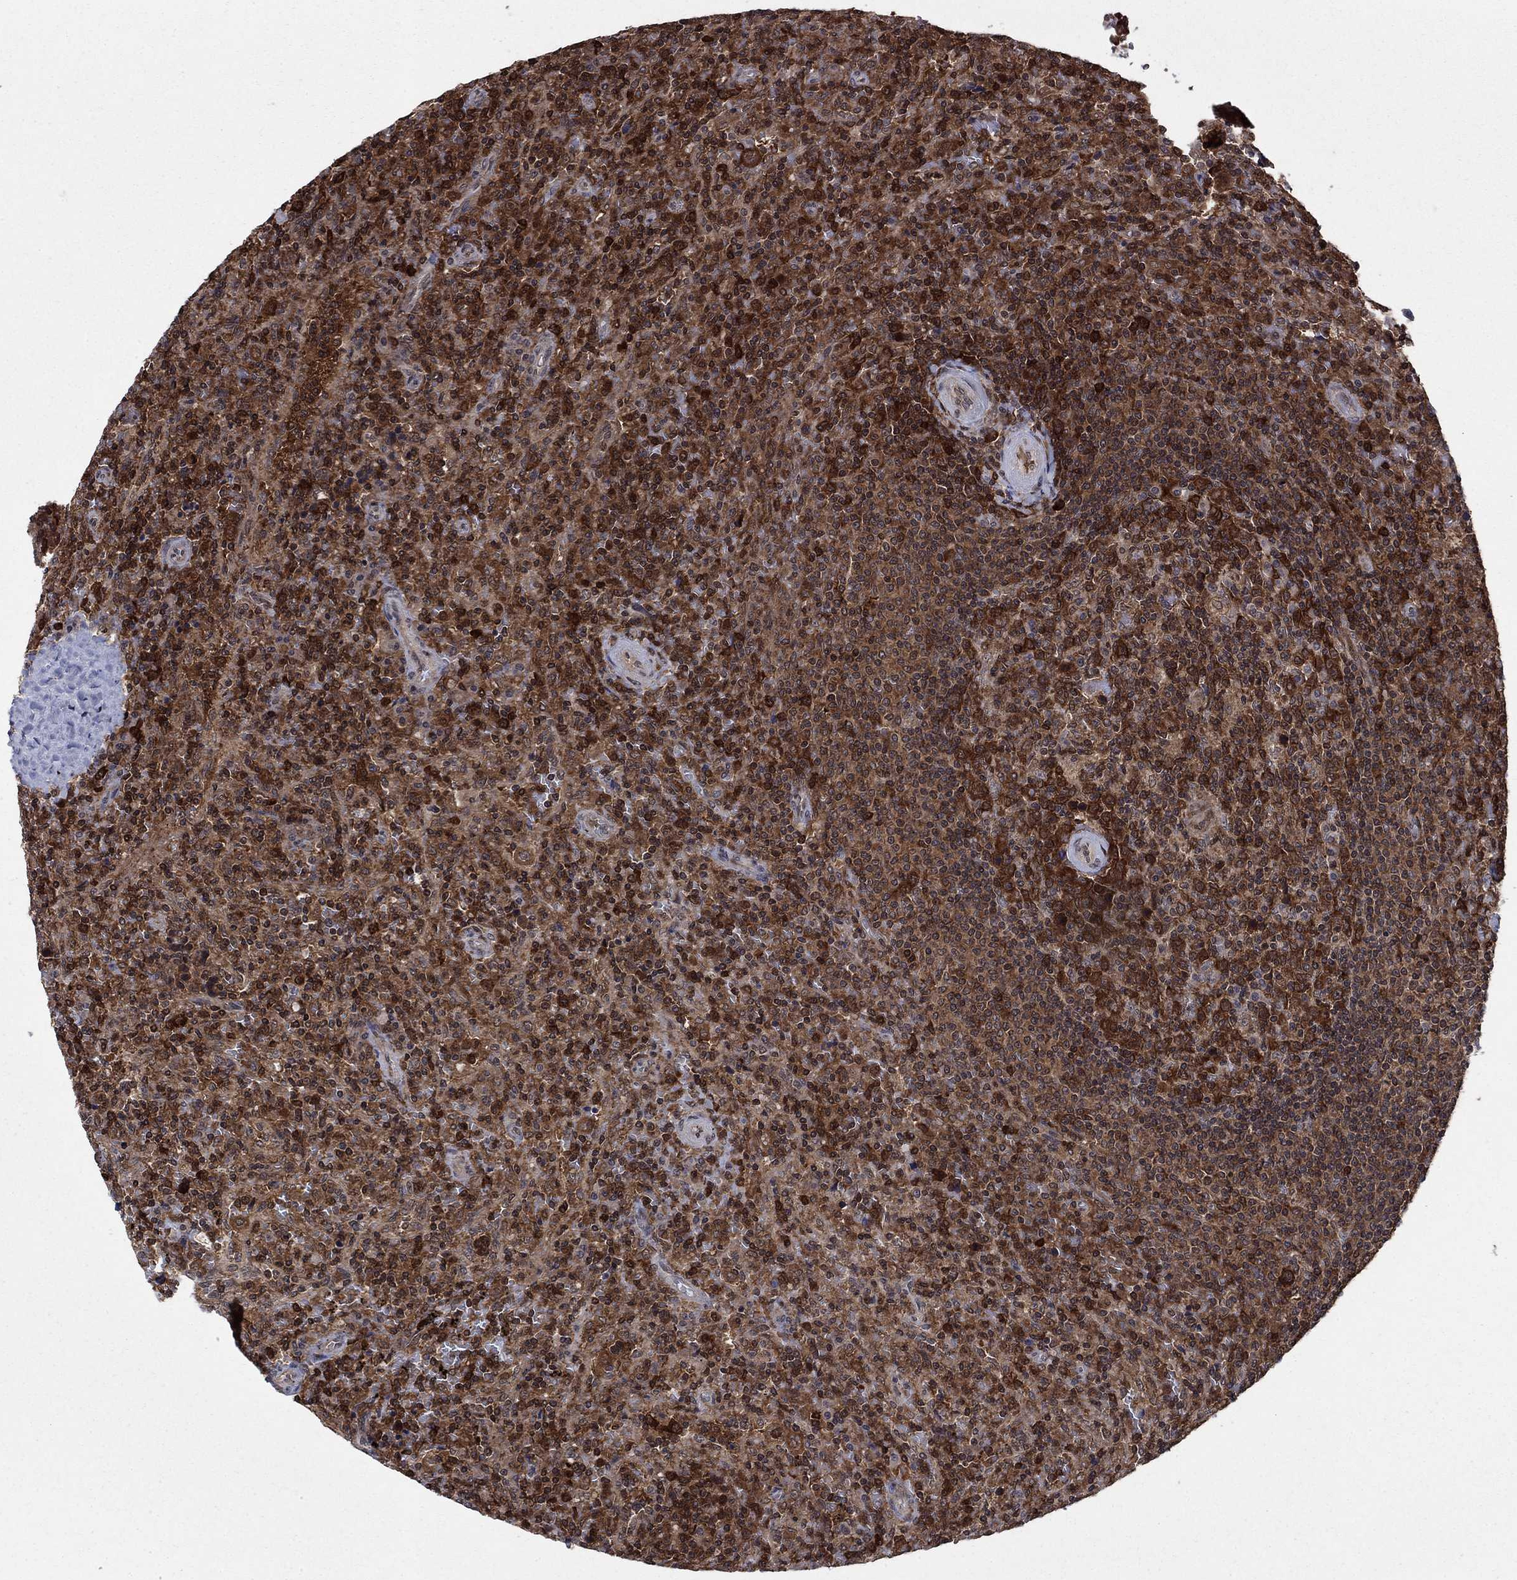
{"staining": {"intensity": "strong", "quantity": ">75%", "location": "cytoplasmic/membranous"}, "tissue": "lymphoma", "cell_type": "Tumor cells", "image_type": "cancer", "snomed": [{"axis": "morphology", "description": "Malignant lymphoma, non-Hodgkin's type, Low grade"}, {"axis": "topography", "description": "Spleen"}], "caption": "Immunohistochemical staining of human lymphoma shows high levels of strong cytoplasmic/membranous protein positivity in about >75% of tumor cells.", "gene": "CACYBP", "patient": {"sex": "male", "age": 62}}